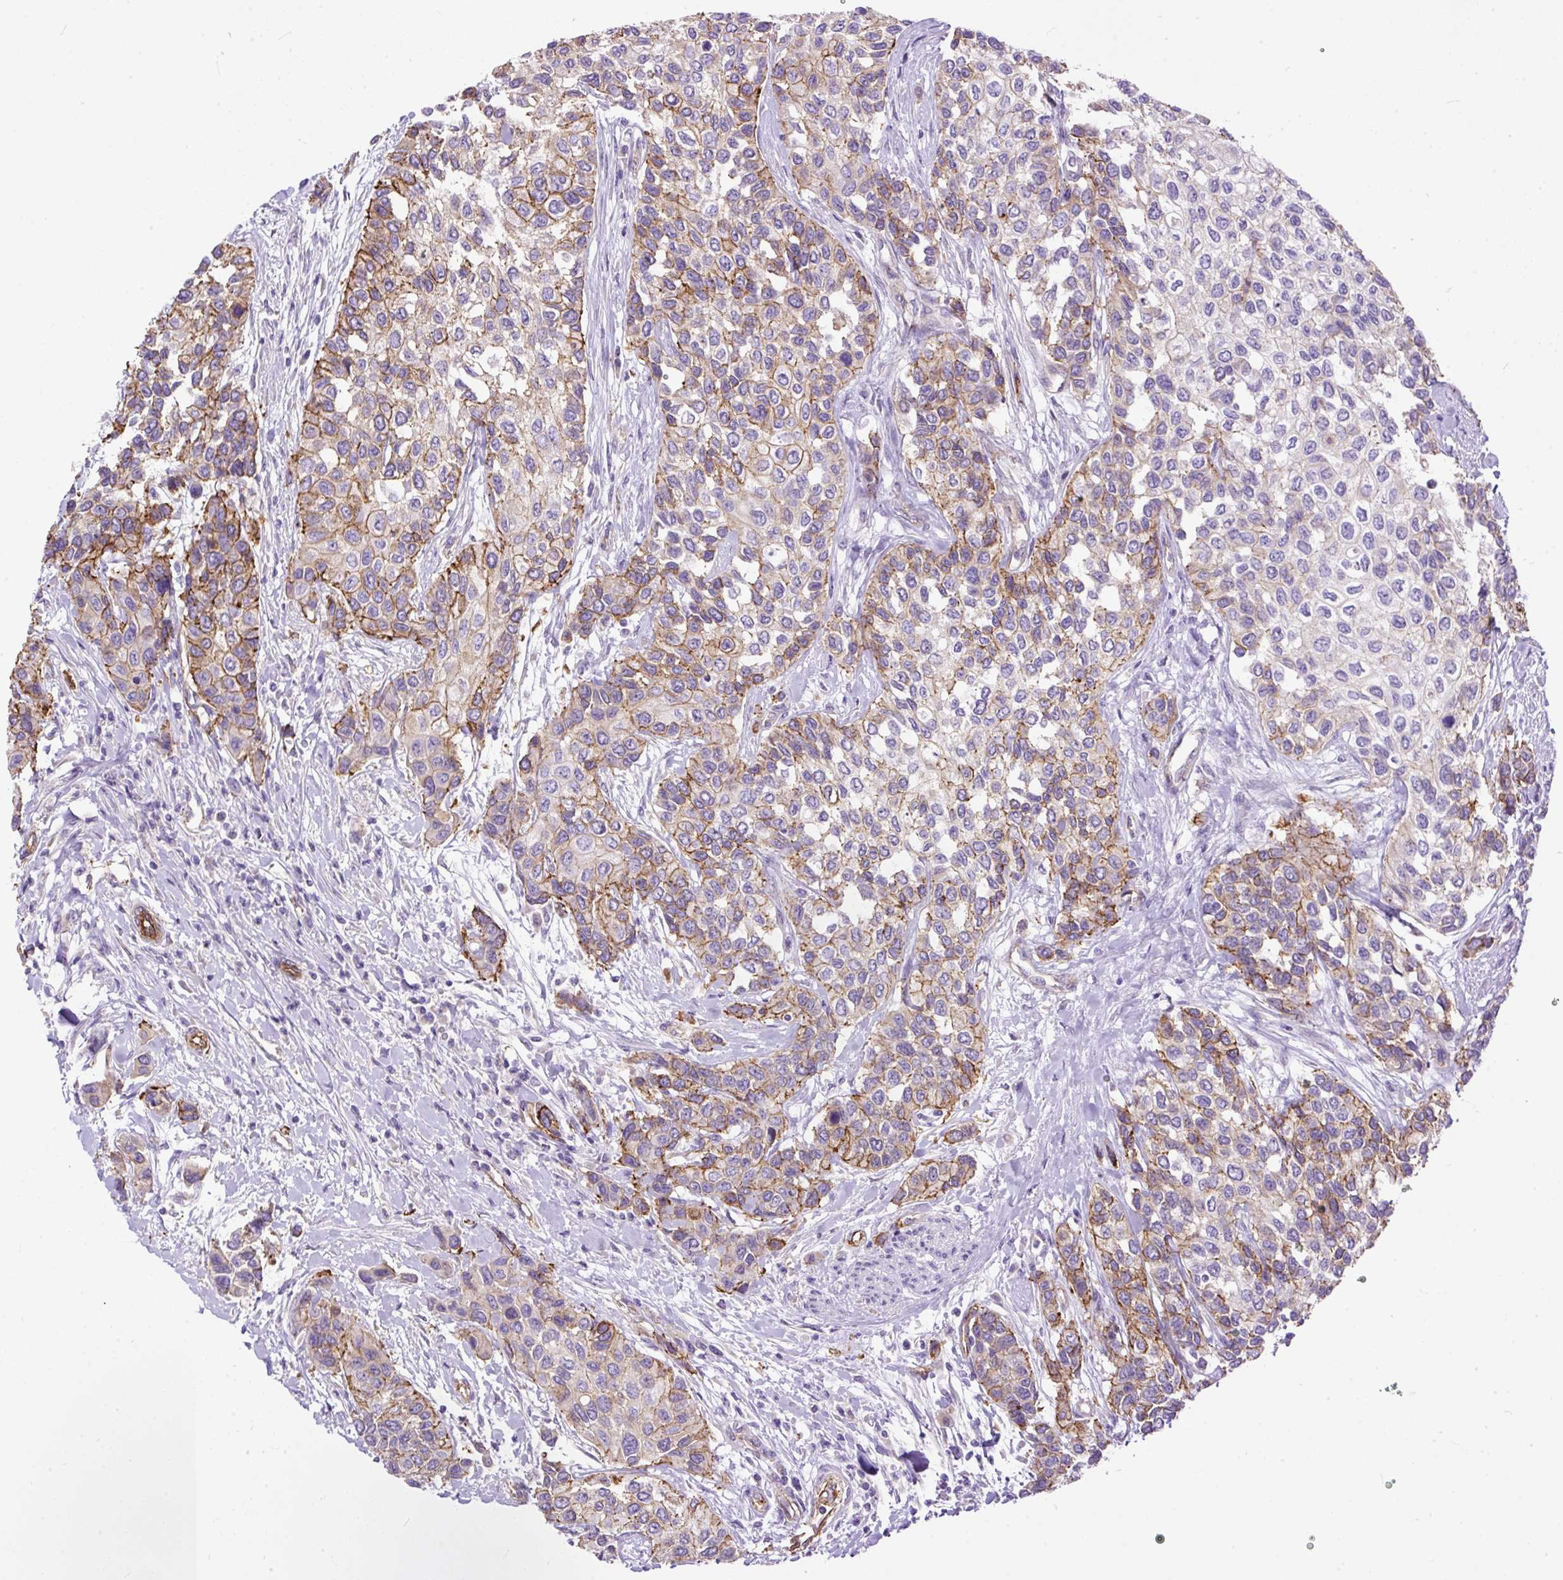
{"staining": {"intensity": "moderate", "quantity": "25%-75%", "location": "cytoplasmic/membranous"}, "tissue": "urothelial cancer", "cell_type": "Tumor cells", "image_type": "cancer", "snomed": [{"axis": "morphology", "description": "Normal tissue, NOS"}, {"axis": "morphology", "description": "Urothelial carcinoma, High grade"}, {"axis": "topography", "description": "Vascular tissue"}, {"axis": "topography", "description": "Urinary bladder"}], "caption": "Urothelial carcinoma (high-grade) tissue reveals moderate cytoplasmic/membranous expression in about 25%-75% of tumor cells, visualized by immunohistochemistry.", "gene": "MAGEB16", "patient": {"sex": "female", "age": 56}}